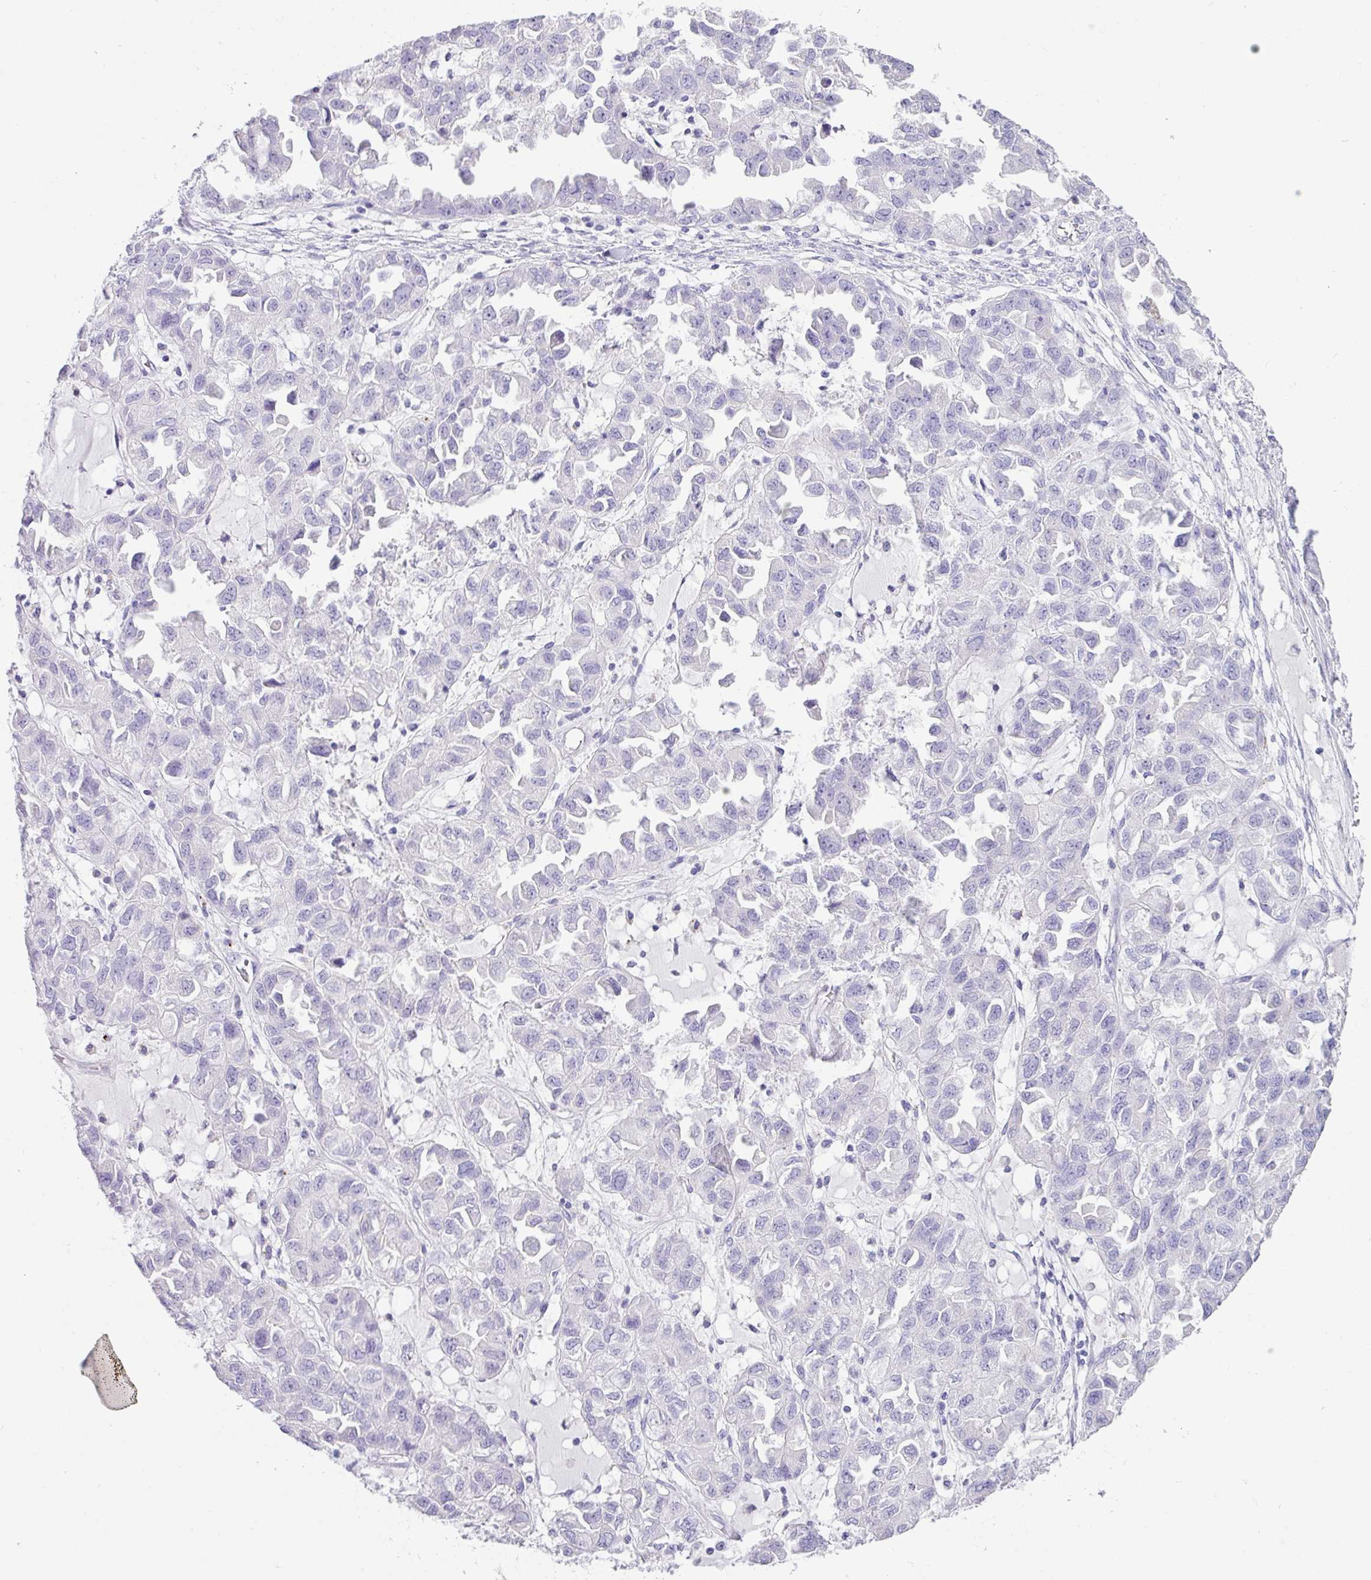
{"staining": {"intensity": "negative", "quantity": "none", "location": "none"}, "tissue": "ovarian cancer", "cell_type": "Tumor cells", "image_type": "cancer", "snomed": [{"axis": "morphology", "description": "Cystadenocarcinoma, serous, NOS"}, {"axis": "topography", "description": "Ovary"}], "caption": "Immunohistochemical staining of human ovarian cancer (serous cystadenocarcinoma) displays no significant positivity in tumor cells.", "gene": "ZG16", "patient": {"sex": "female", "age": 84}}